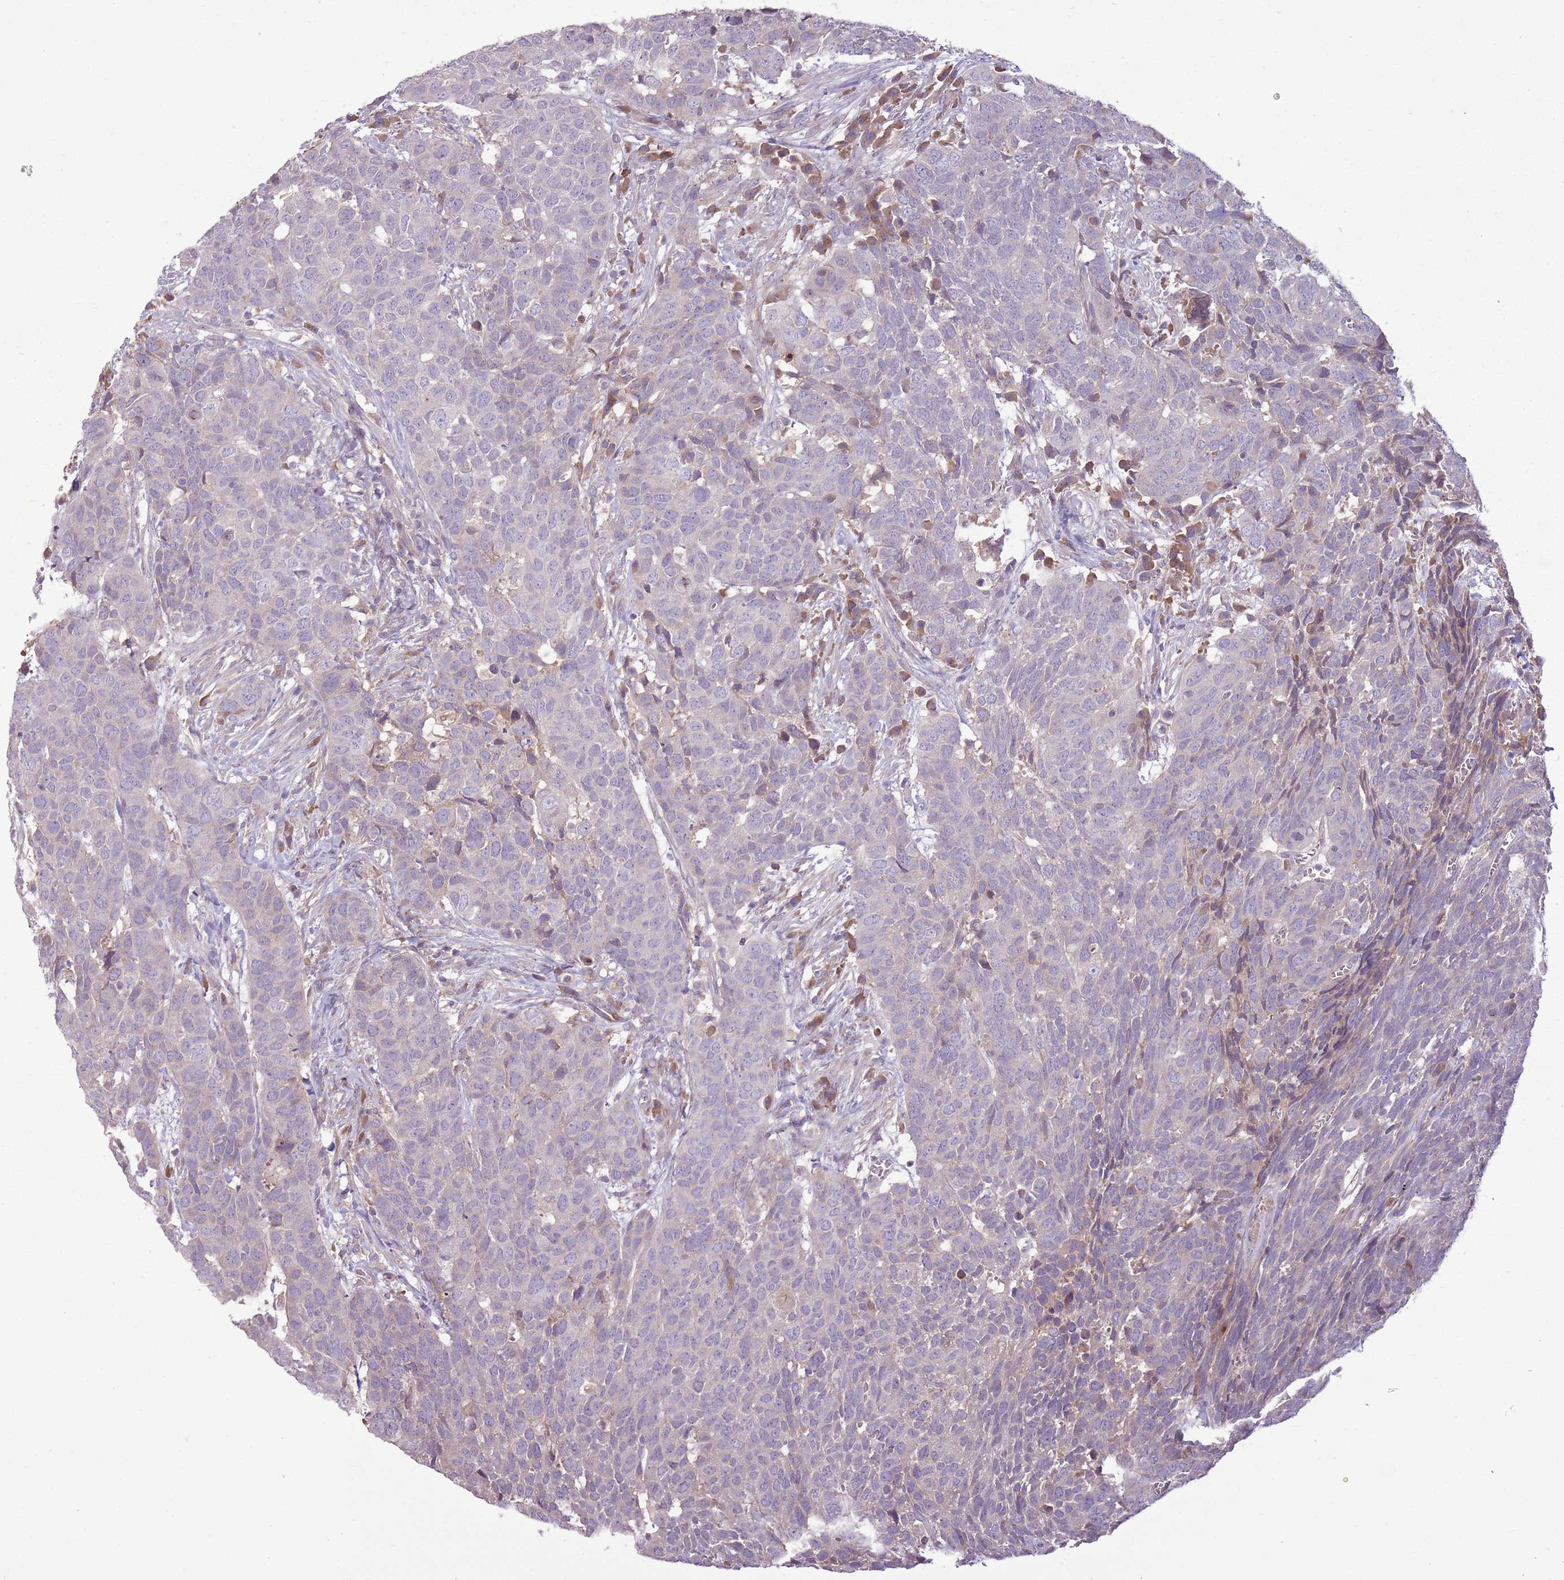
{"staining": {"intensity": "negative", "quantity": "none", "location": "none"}, "tissue": "head and neck cancer", "cell_type": "Tumor cells", "image_type": "cancer", "snomed": [{"axis": "morphology", "description": "Squamous cell carcinoma, NOS"}, {"axis": "topography", "description": "Head-Neck"}], "caption": "Histopathology image shows no significant protein staining in tumor cells of head and neck cancer (squamous cell carcinoma).", "gene": "ANKRD24", "patient": {"sex": "male", "age": 66}}